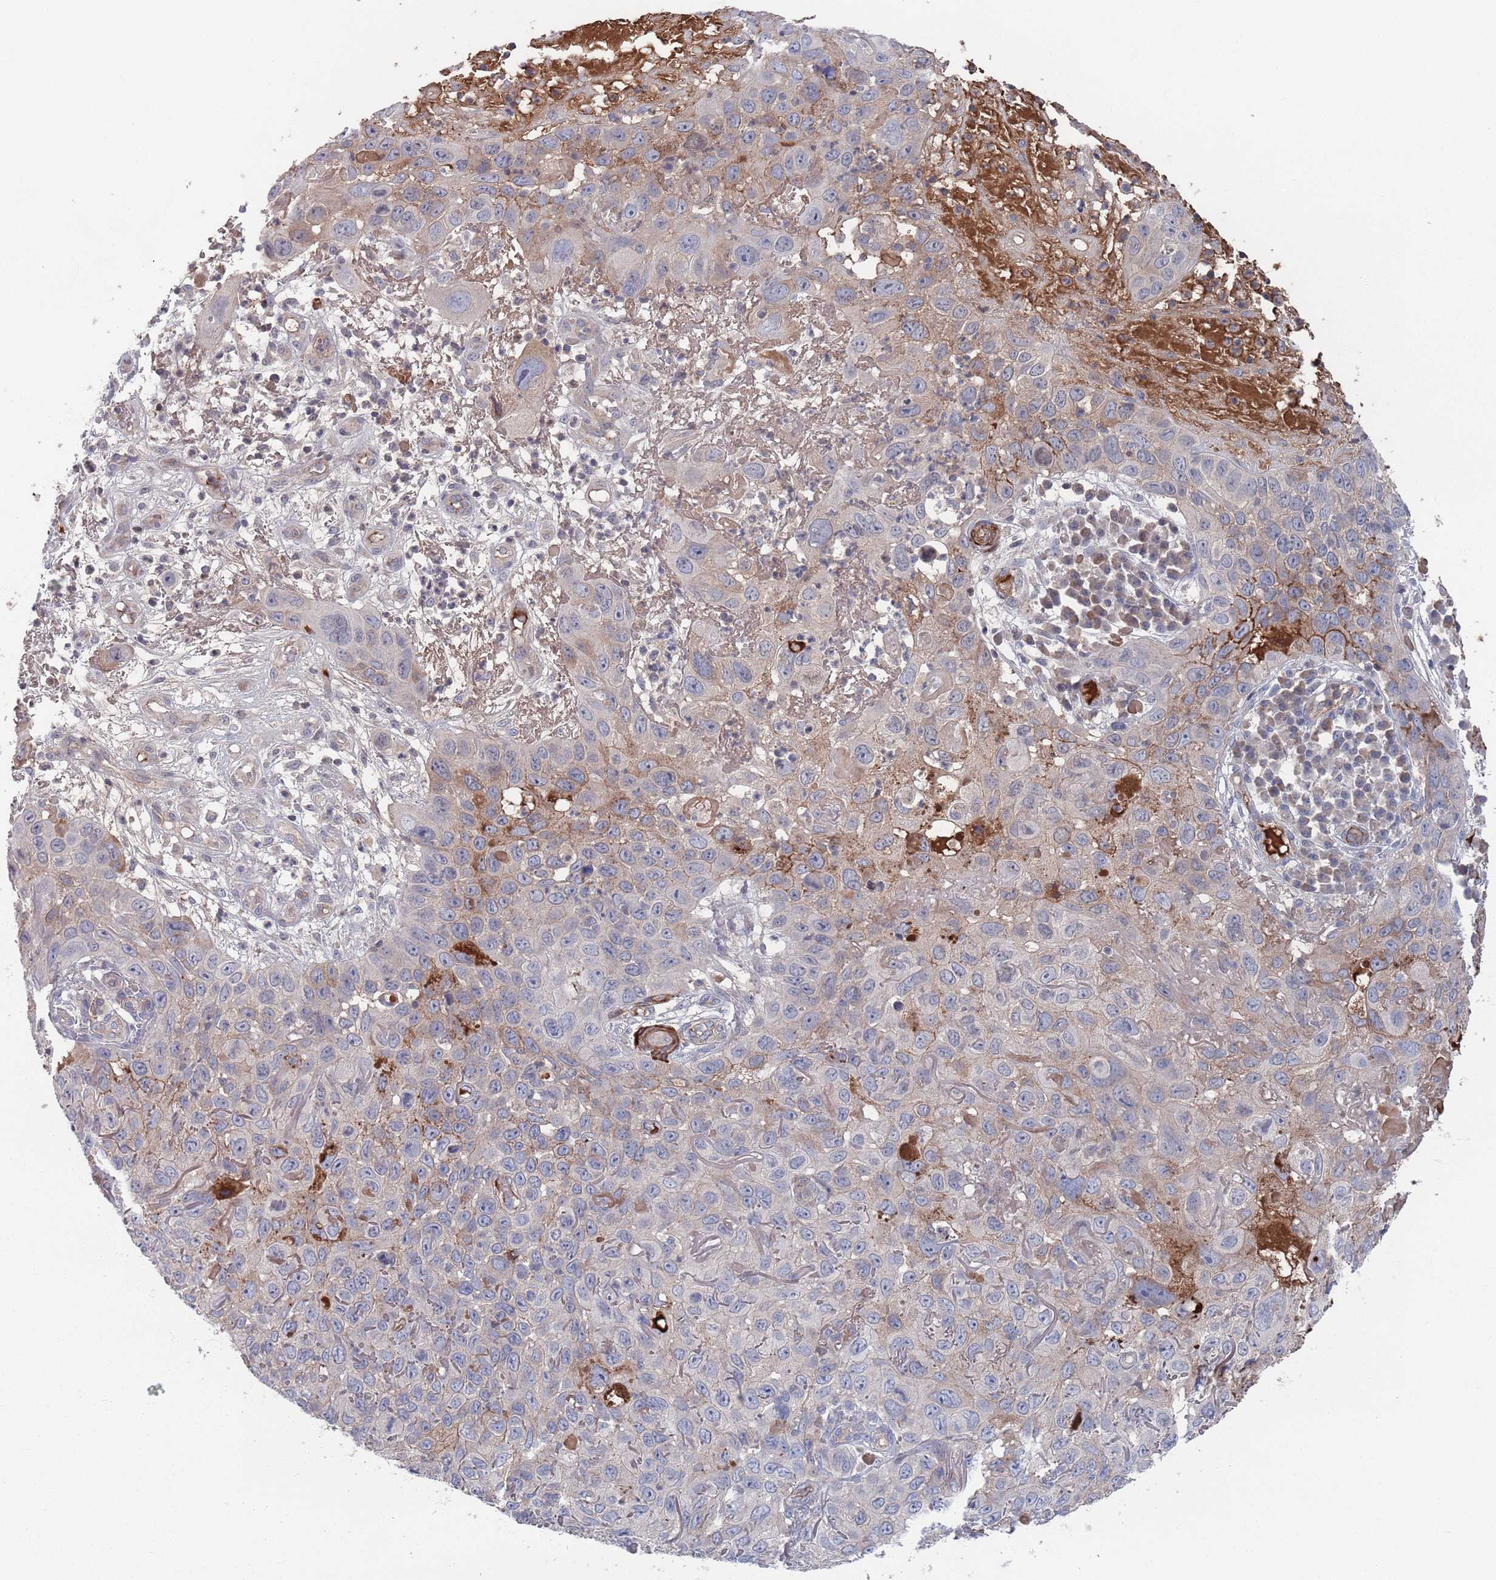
{"staining": {"intensity": "weak", "quantity": "<25%", "location": "cytoplasmic/membranous"}, "tissue": "skin cancer", "cell_type": "Tumor cells", "image_type": "cancer", "snomed": [{"axis": "morphology", "description": "Squamous cell carcinoma in situ, NOS"}, {"axis": "morphology", "description": "Squamous cell carcinoma, NOS"}, {"axis": "topography", "description": "Skin"}], "caption": "Skin cancer (squamous cell carcinoma) was stained to show a protein in brown. There is no significant expression in tumor cells. (DAB immunohistochemistry (IHC) with hematoxylin counter stain).", "gene": "PLEKHA4", "patient": {"sex": "male", "age": 93}}